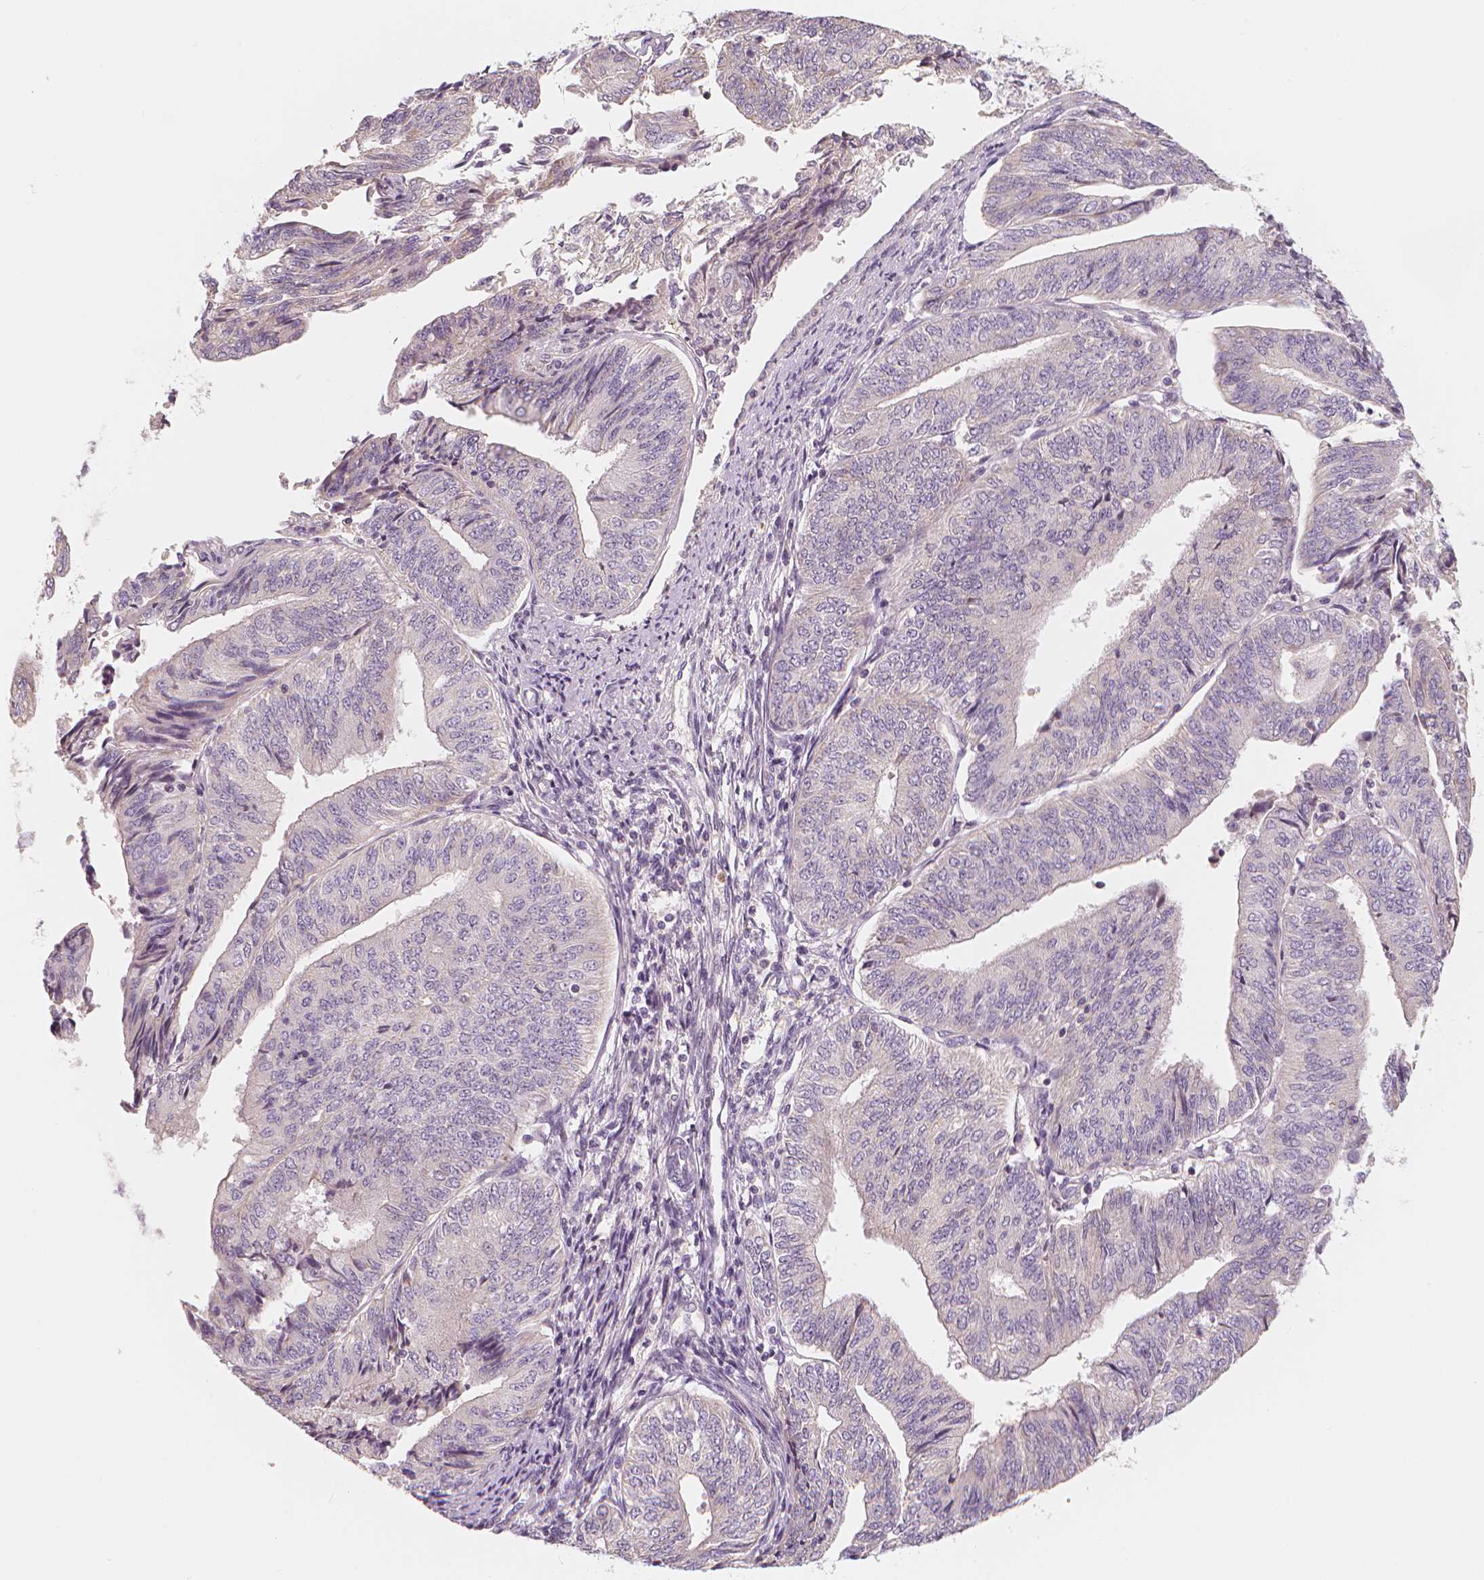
{"staining": {"intensity": "negative", "quantity": "none", "location": "none"}, "tissue": "endometrial cancer", "cell_type": "Tumor cells", "image_type": "cancer", "snomed": [{"axis": "morphology", "description": "Adenocarcinoma, NOS"}, {"axis": "topography", "description": "Endometrium"}], "caption": "Immunohistochemical staining of endometrial cancer reveals no significant positivity in tumor cells. The staining was performed using DAB to visualize the protein expression in brown, while the nuclei were stained in blue with hematoxylin (Magnification: 20x).", "gene": "RNASE7", "patient": {"sex": "female", "age": 58}}